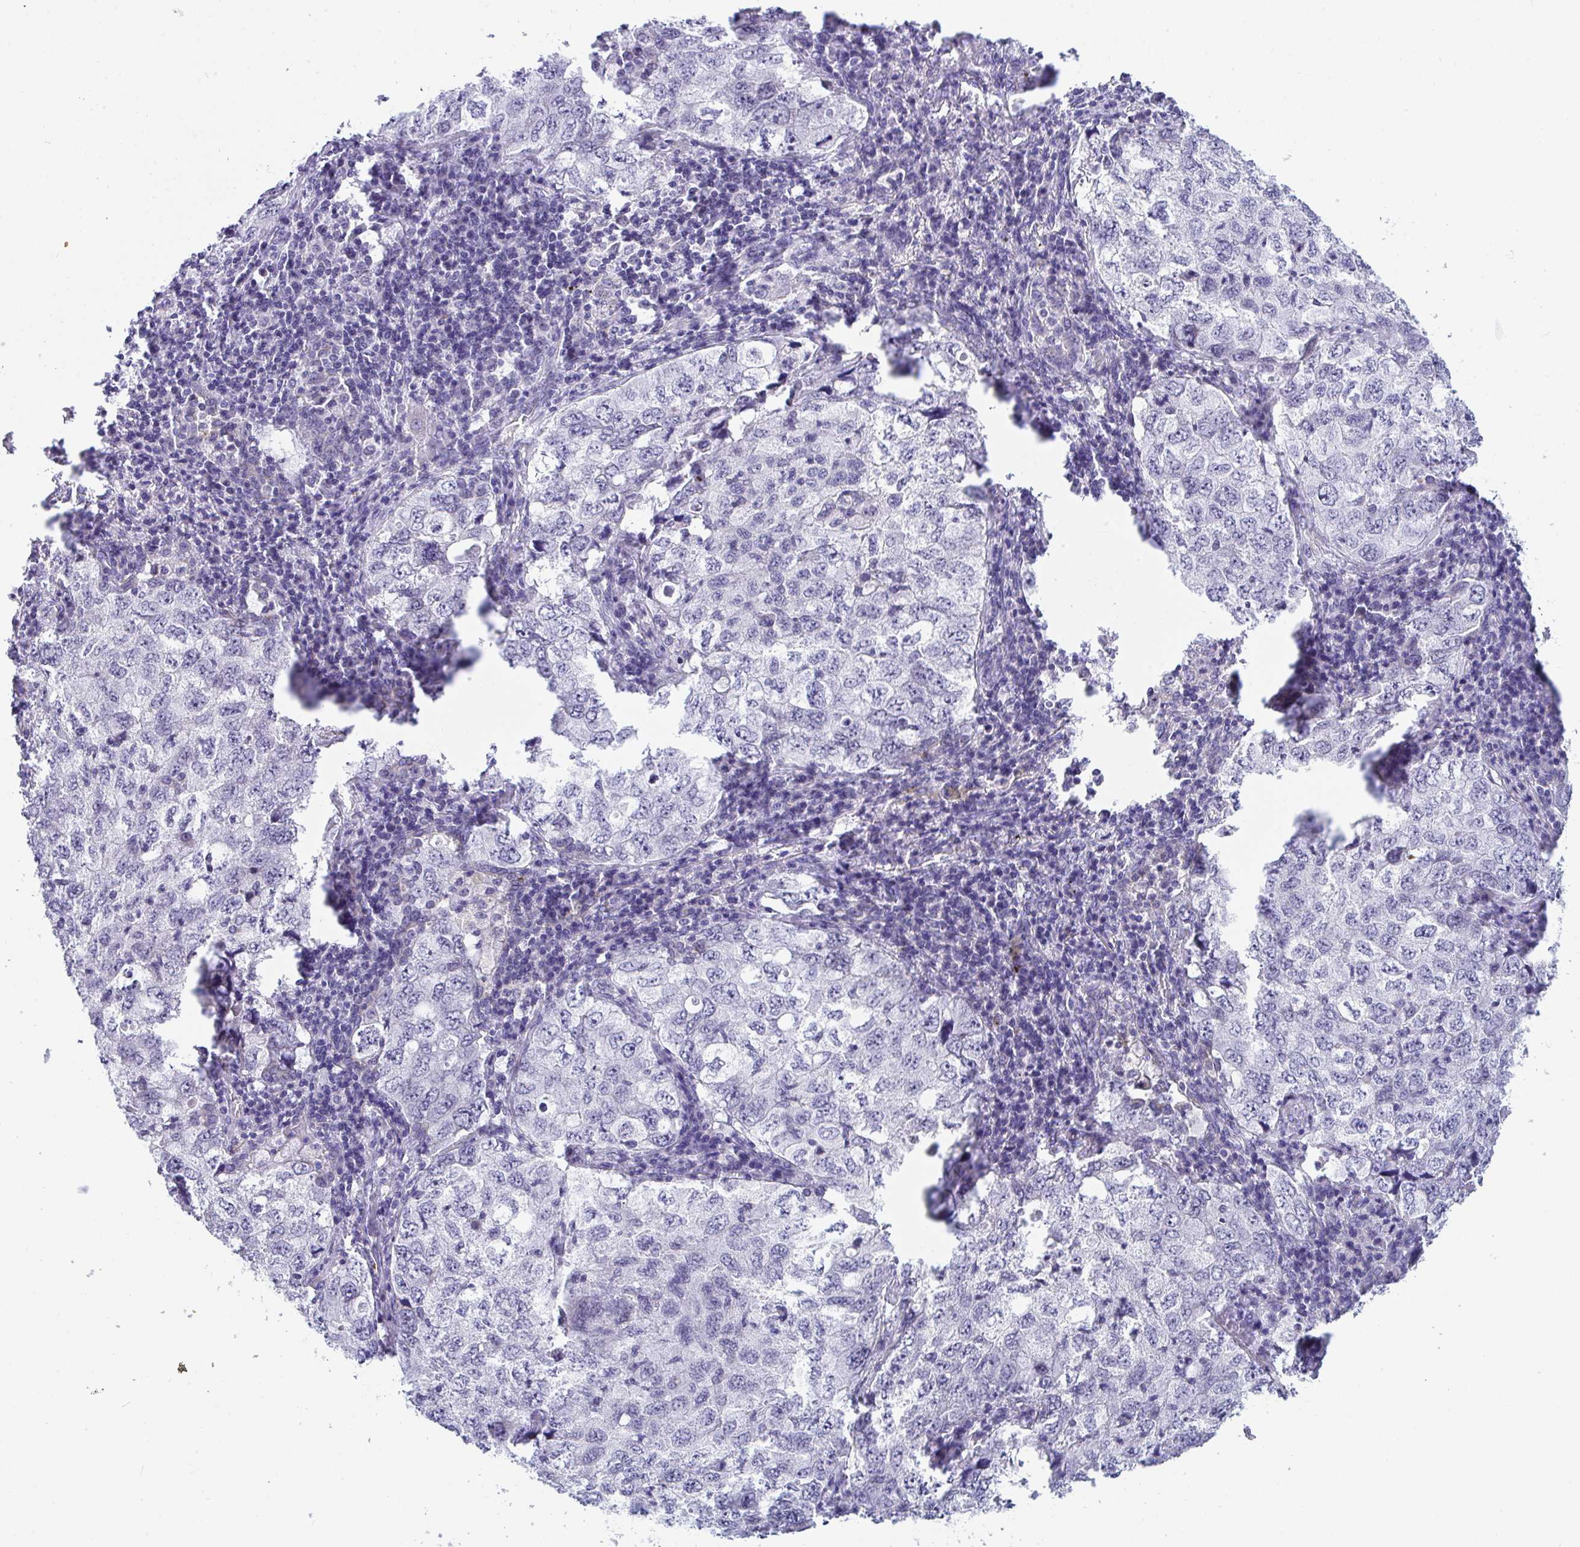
{"staining": {"intensity": "negative", "quantity": "none", "location": "none"}, "tissue": "lung cancer", "cell_type": "Tumor cells", "image_type": "cancer", "snomed": [{"axis": "morphology", "description": "Adenocarcinoma, NOS"}, {"axis": "topography", "description": "Lung"}], "caption": "Tumor cells show no significant protein staining in lung cancer.", "gene": "CDK13", "patient": {"sex": "female", "age": 57}}